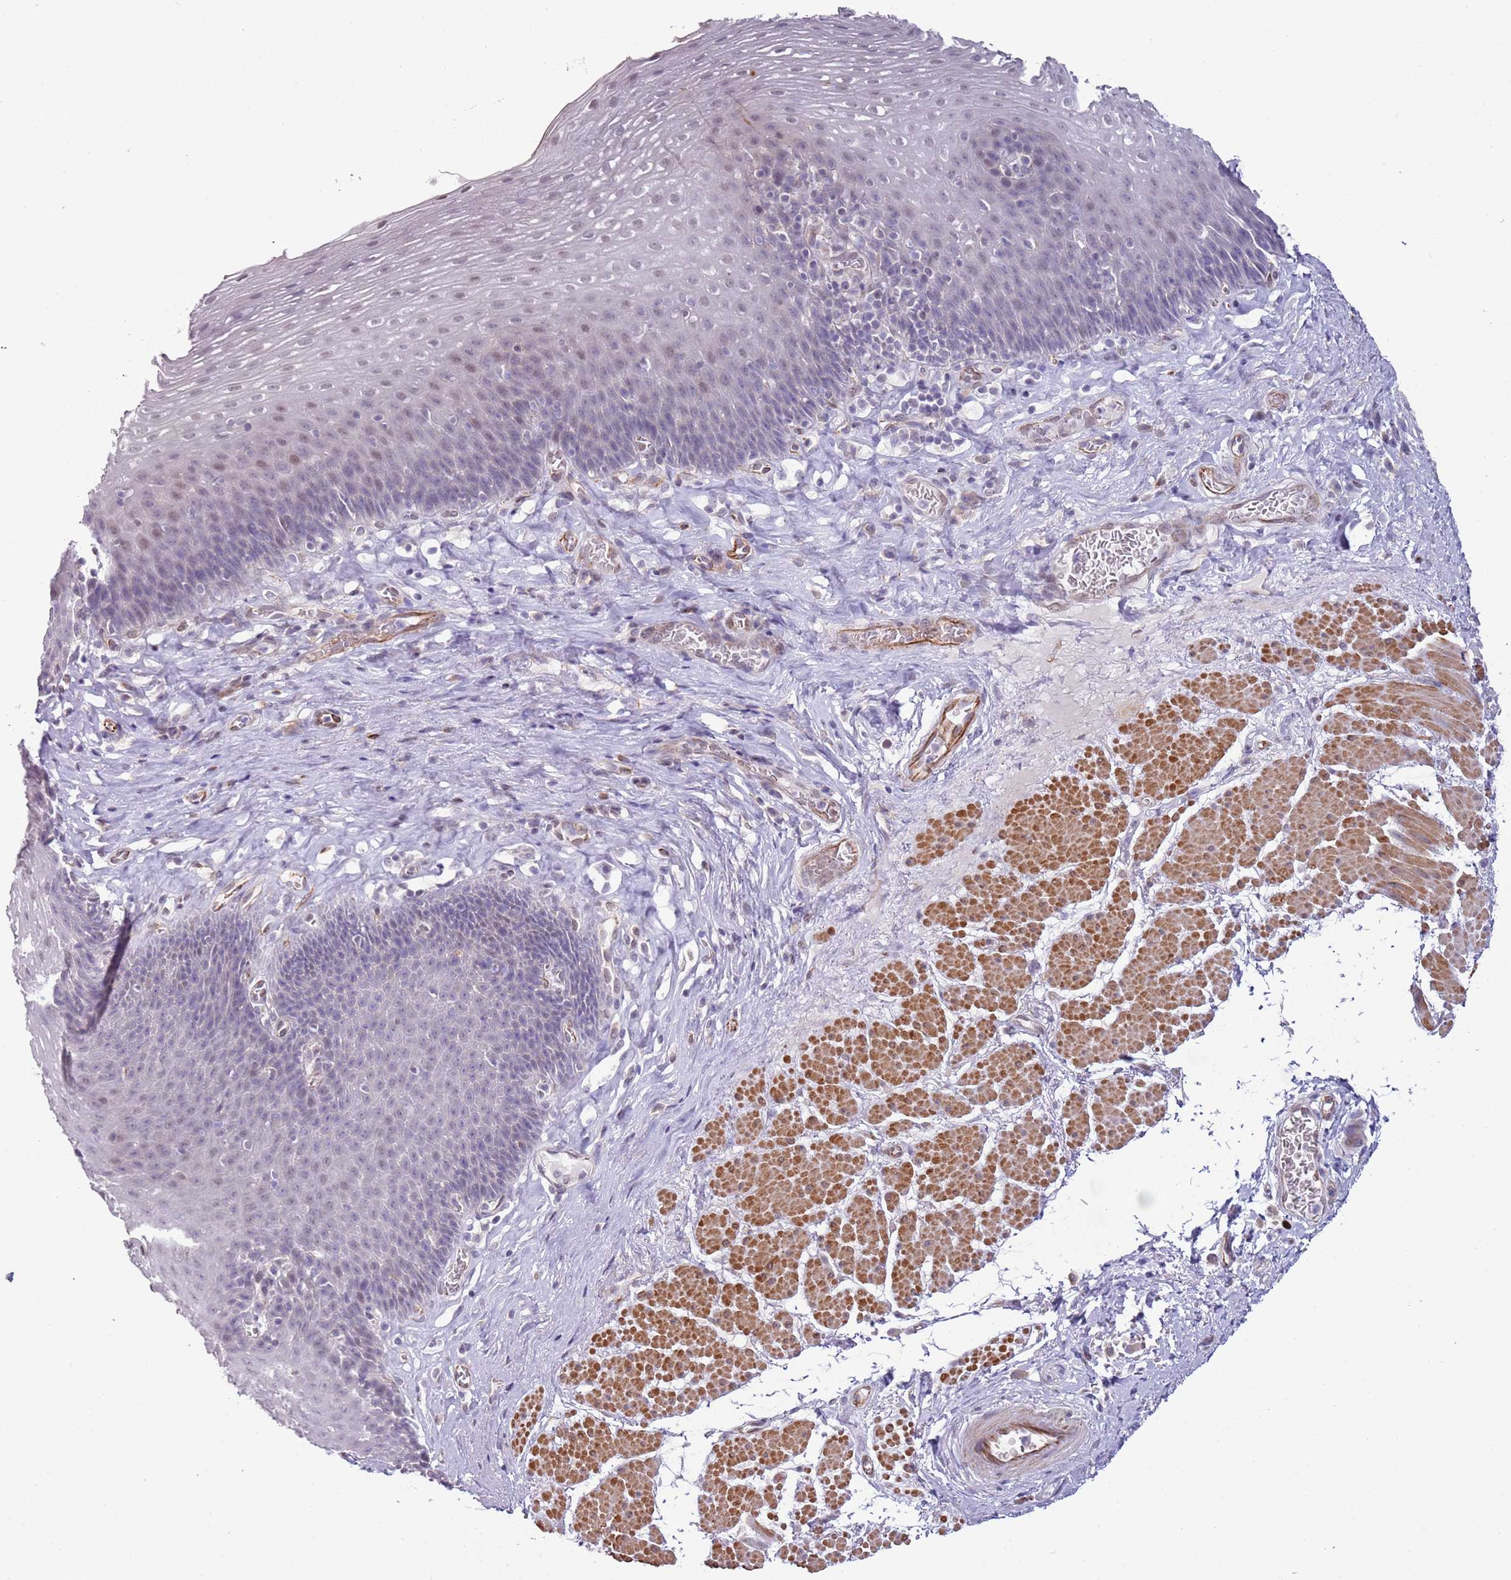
{"staining": {"intensity": "weak", "quantity": "<25%", "location": "nuclear"}, "tissue": "esophagus", "cell_type": "Squamous epithelial cells", "image_type": "normal", "snomed": [{"axis": "morphology", "description": "Normal tissue, NOS"}, {"axis": "topography", "description": "Esophagus"}], "caption": "This photomicrograph is of unremarkable esophagus stained with immunohistochemistry (IHC) to label a protein in brown with the nuclei are counter-stained blue. There is no positivity in squamous epithelial cells.", "gene": "ENSG00000271254", "patient": {"sex": "female", "age": 66}}